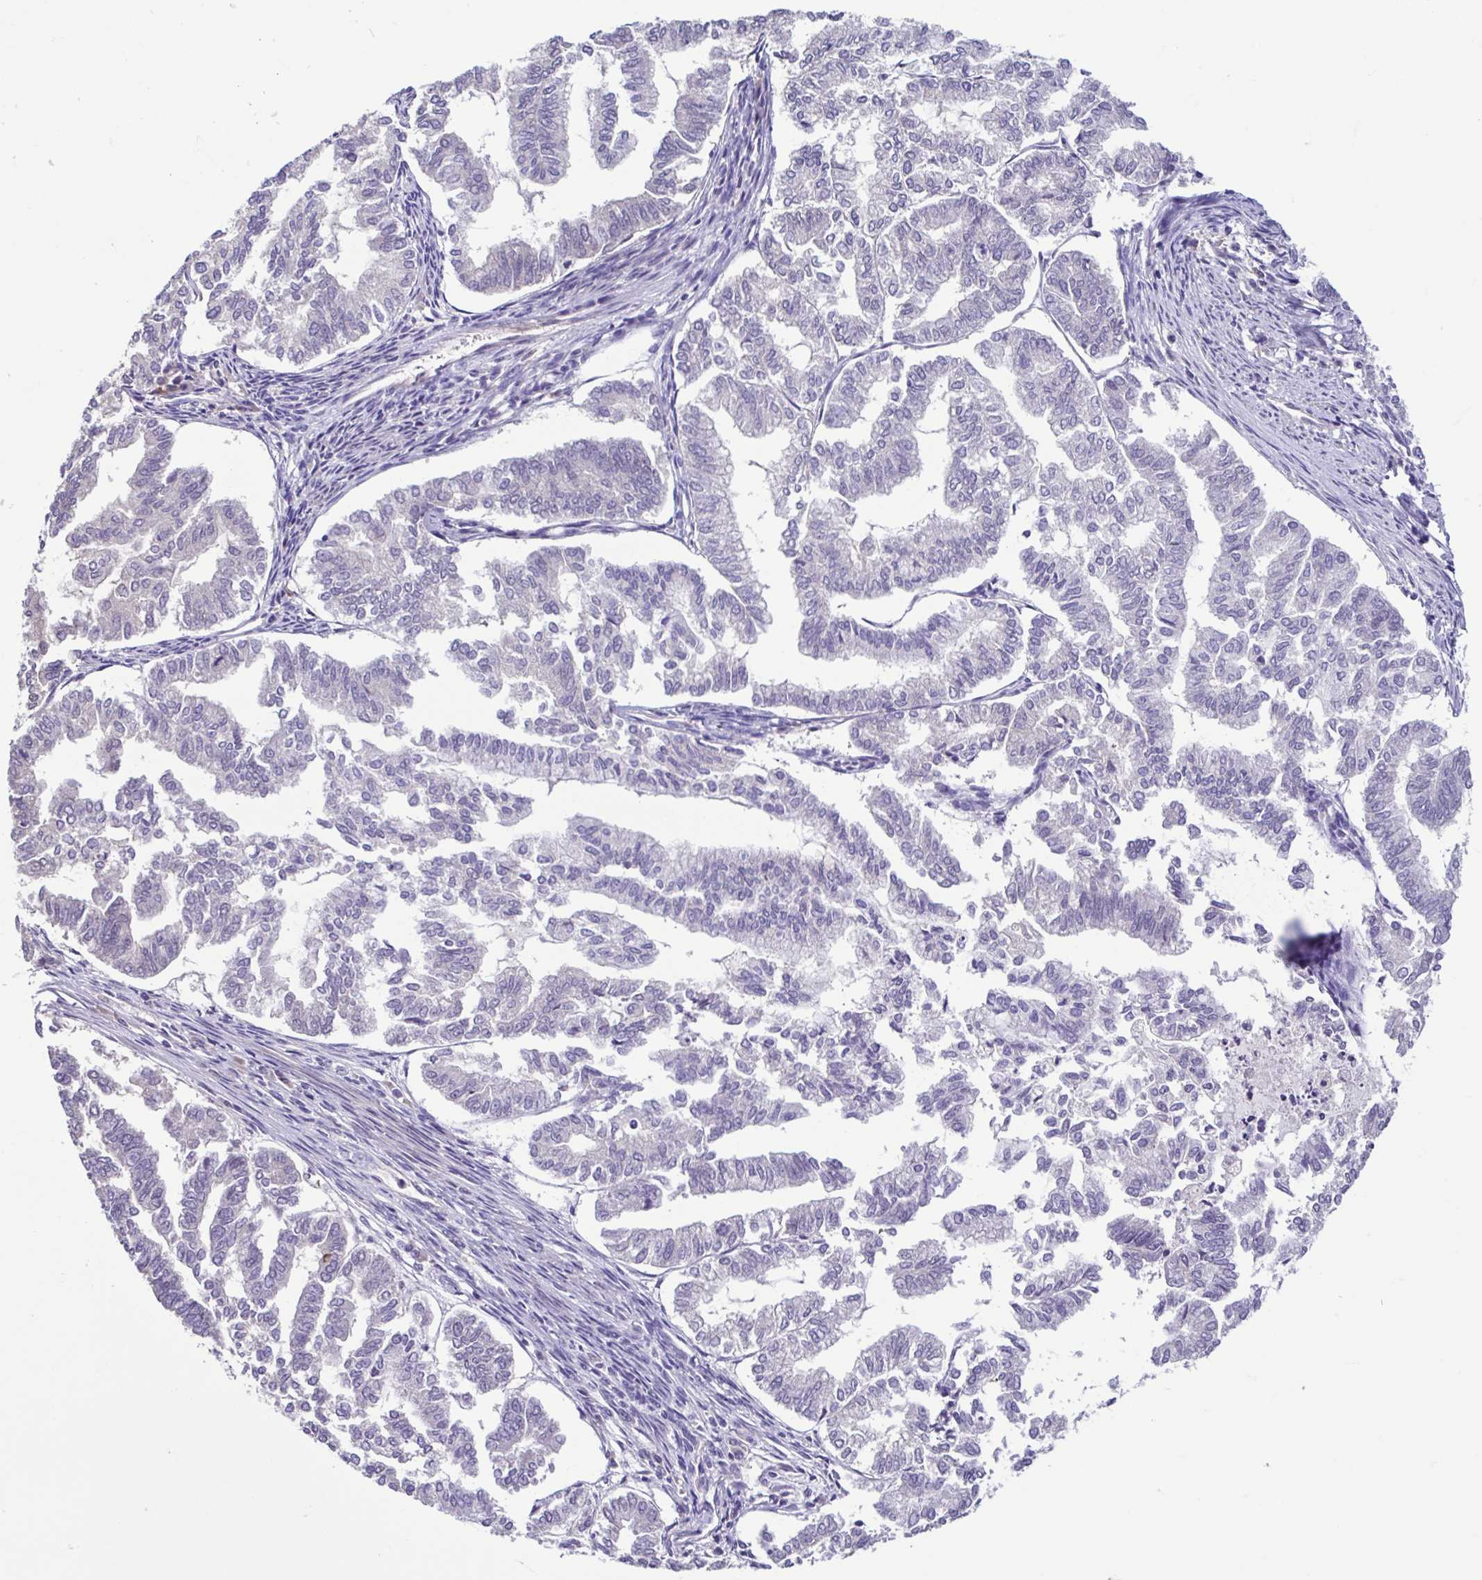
{"staining": {"intensity": "negative", "quantity": "none", "location": "none"}, "tissue": "endometrial cancer", "cell_type": "Tumor cells", "image_type": "cancer", "snomed": [{"axis": "morphology", "description": "Adenocarcinoma, NOS"}, {"axis": "topography", "description": "Endometrium"}], "caption": "Immunohistochemical staining of human endometrial cancer demonstrates no significant expression in tumor cells.", "gene": "ACTRT3", "patient": {"sex": "female", "age": 79}}